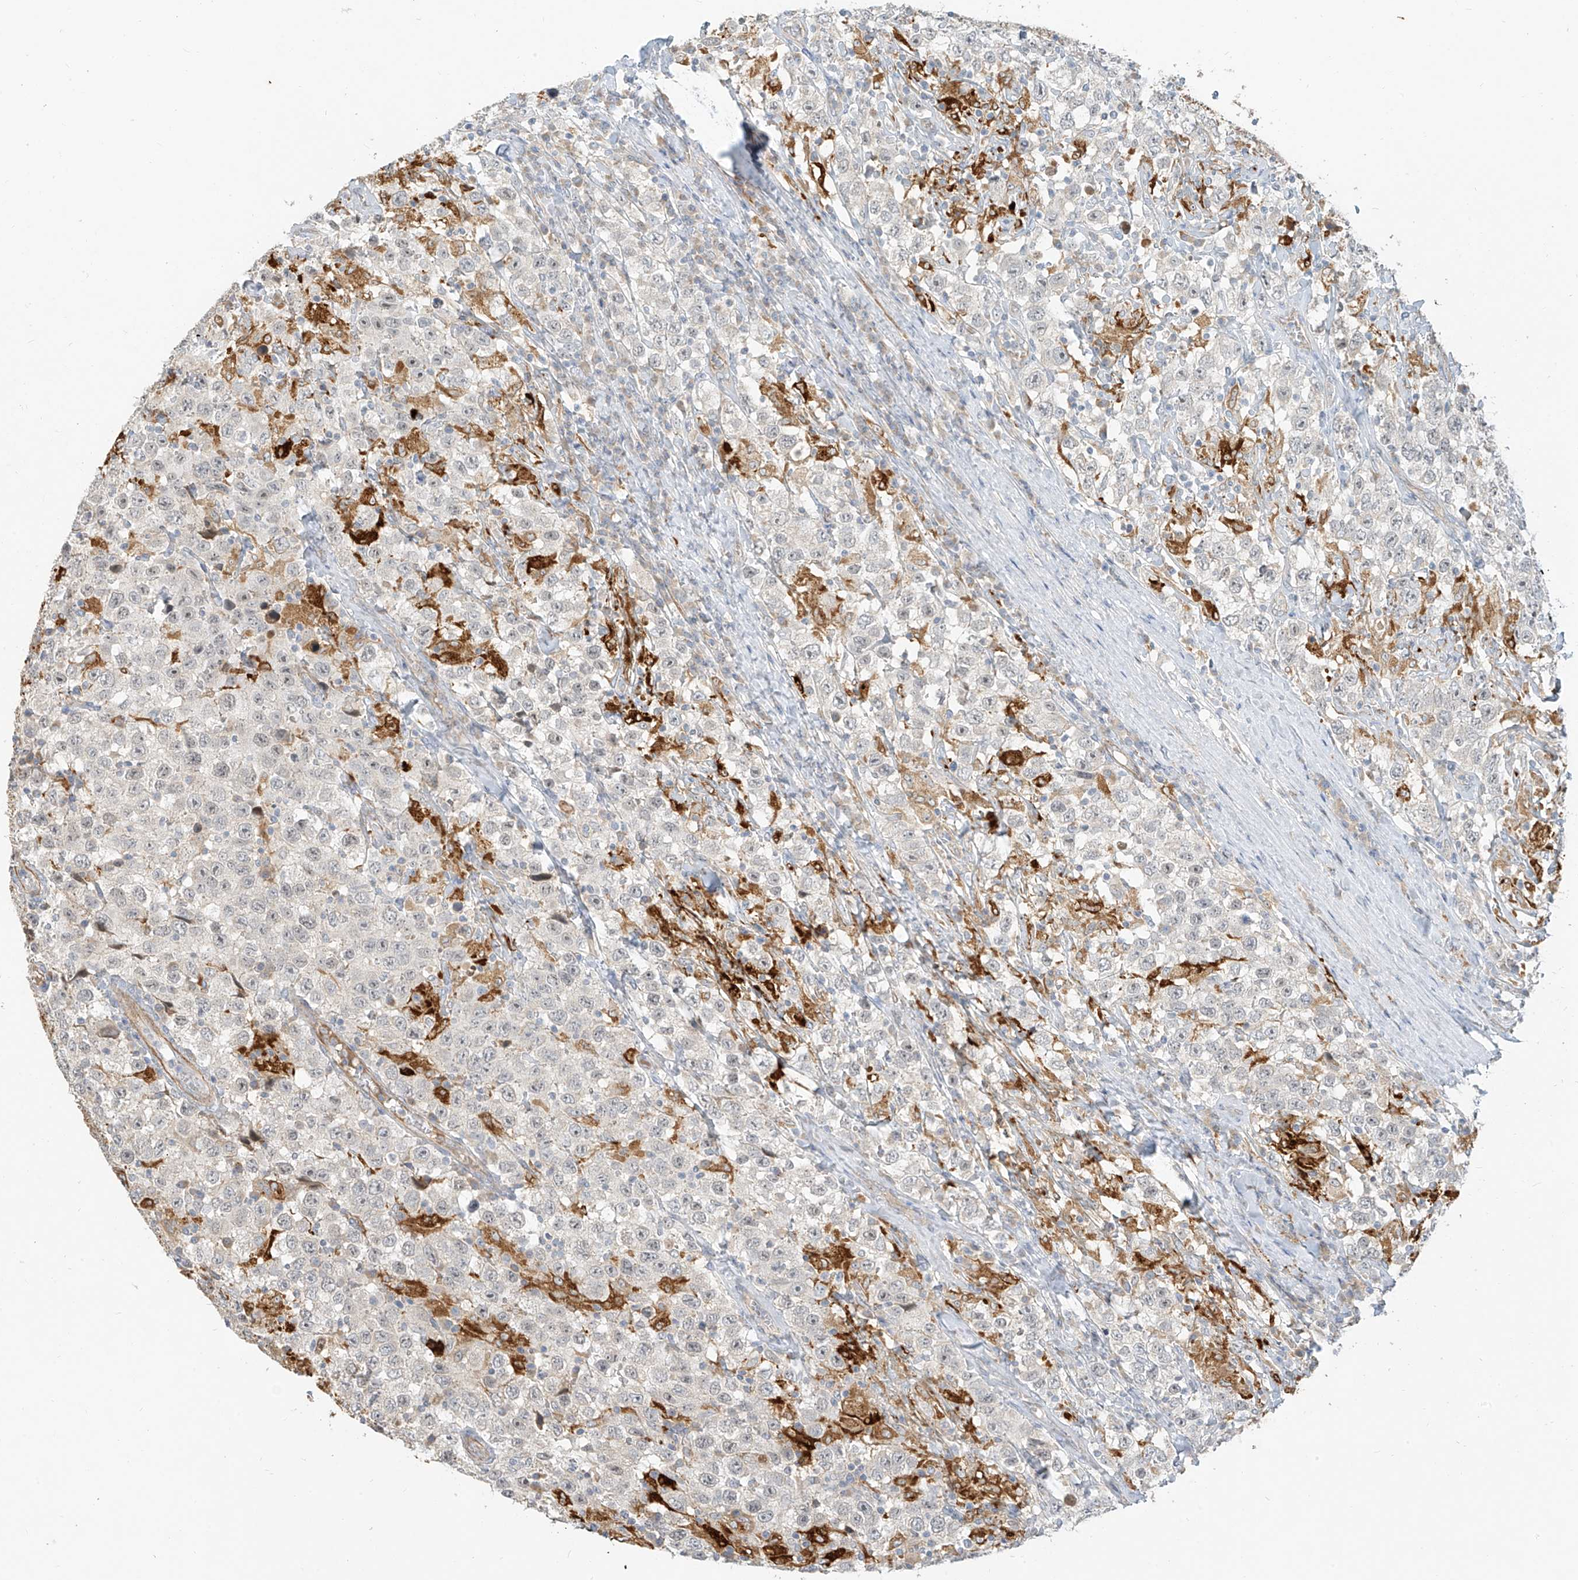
{"staining": {"intensity": "negative", "quantity": "none", "location": "none"}, "tissue": "testis cancer", "cell_type": "Tumor cells", "image_type": "cancer", "snomed": [{"axis": "morphology", "description": "Seminoma, NOS"}, {"axis": "topography", "description": "Testis"}], "caption": "The micrograph exhibits no significant staining in tumor cells of seminoma (testis).", "gene": "C2orf42", "patient": {"sex": "male", "age": 41}}